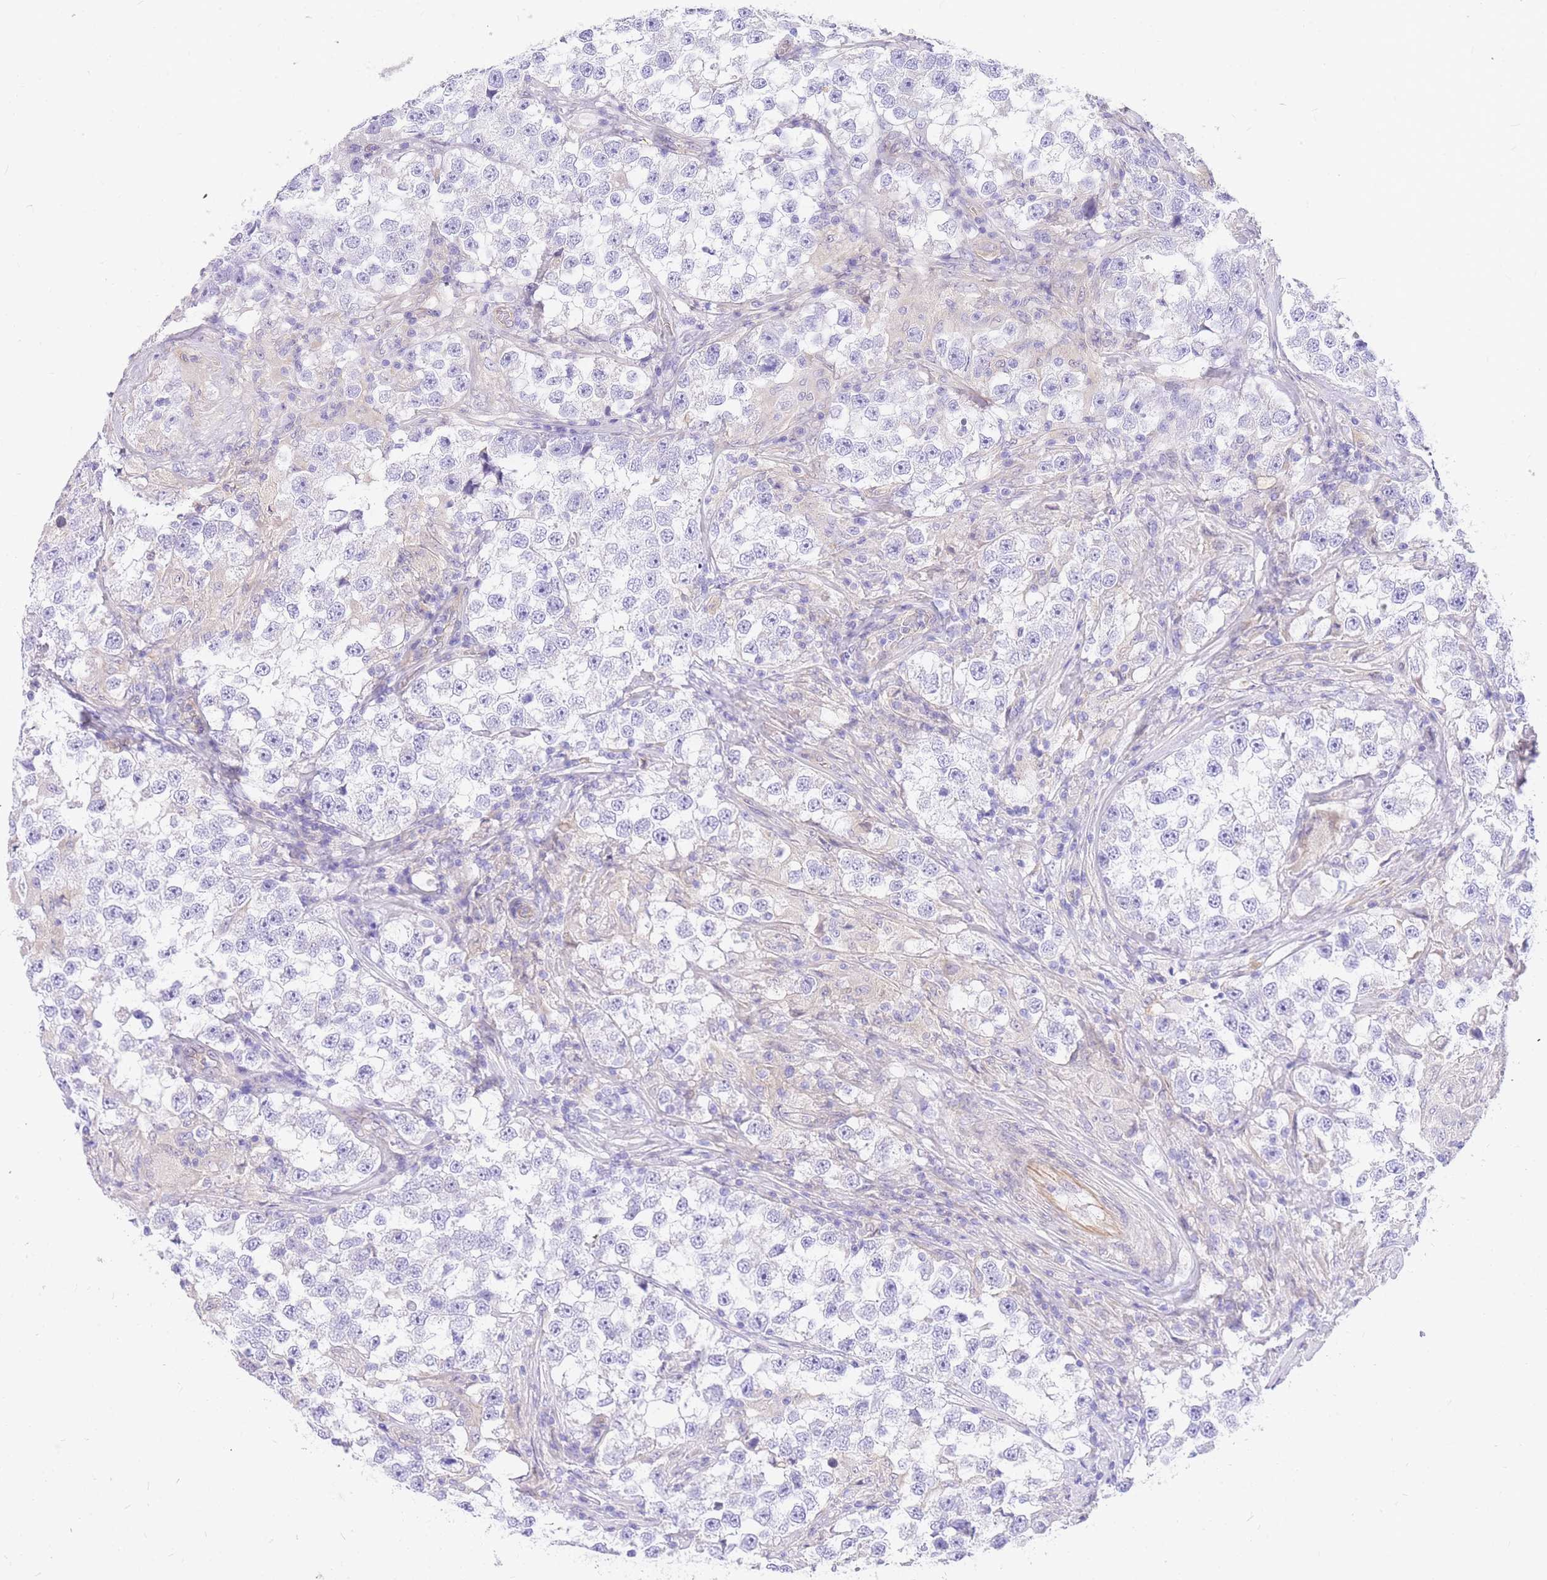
{"staining": {"intensity": "negative", "quantity": "none", "location": "none"}, "tissue": "testis cancer", "cell_type": "Tumor cells", "image_type": "cancer", "snomed": [{"axis": "morphology", "description": "Seminoma, NOS"}, {"axis": "topography", "description": "Testis"}], "caption": "Testis cancer stained for a protein using immunohistochemistry (IHC) reveals no staining tumor cells.", "gene": "SRSF12", "patient": {"sex": "male", "age": 46}}